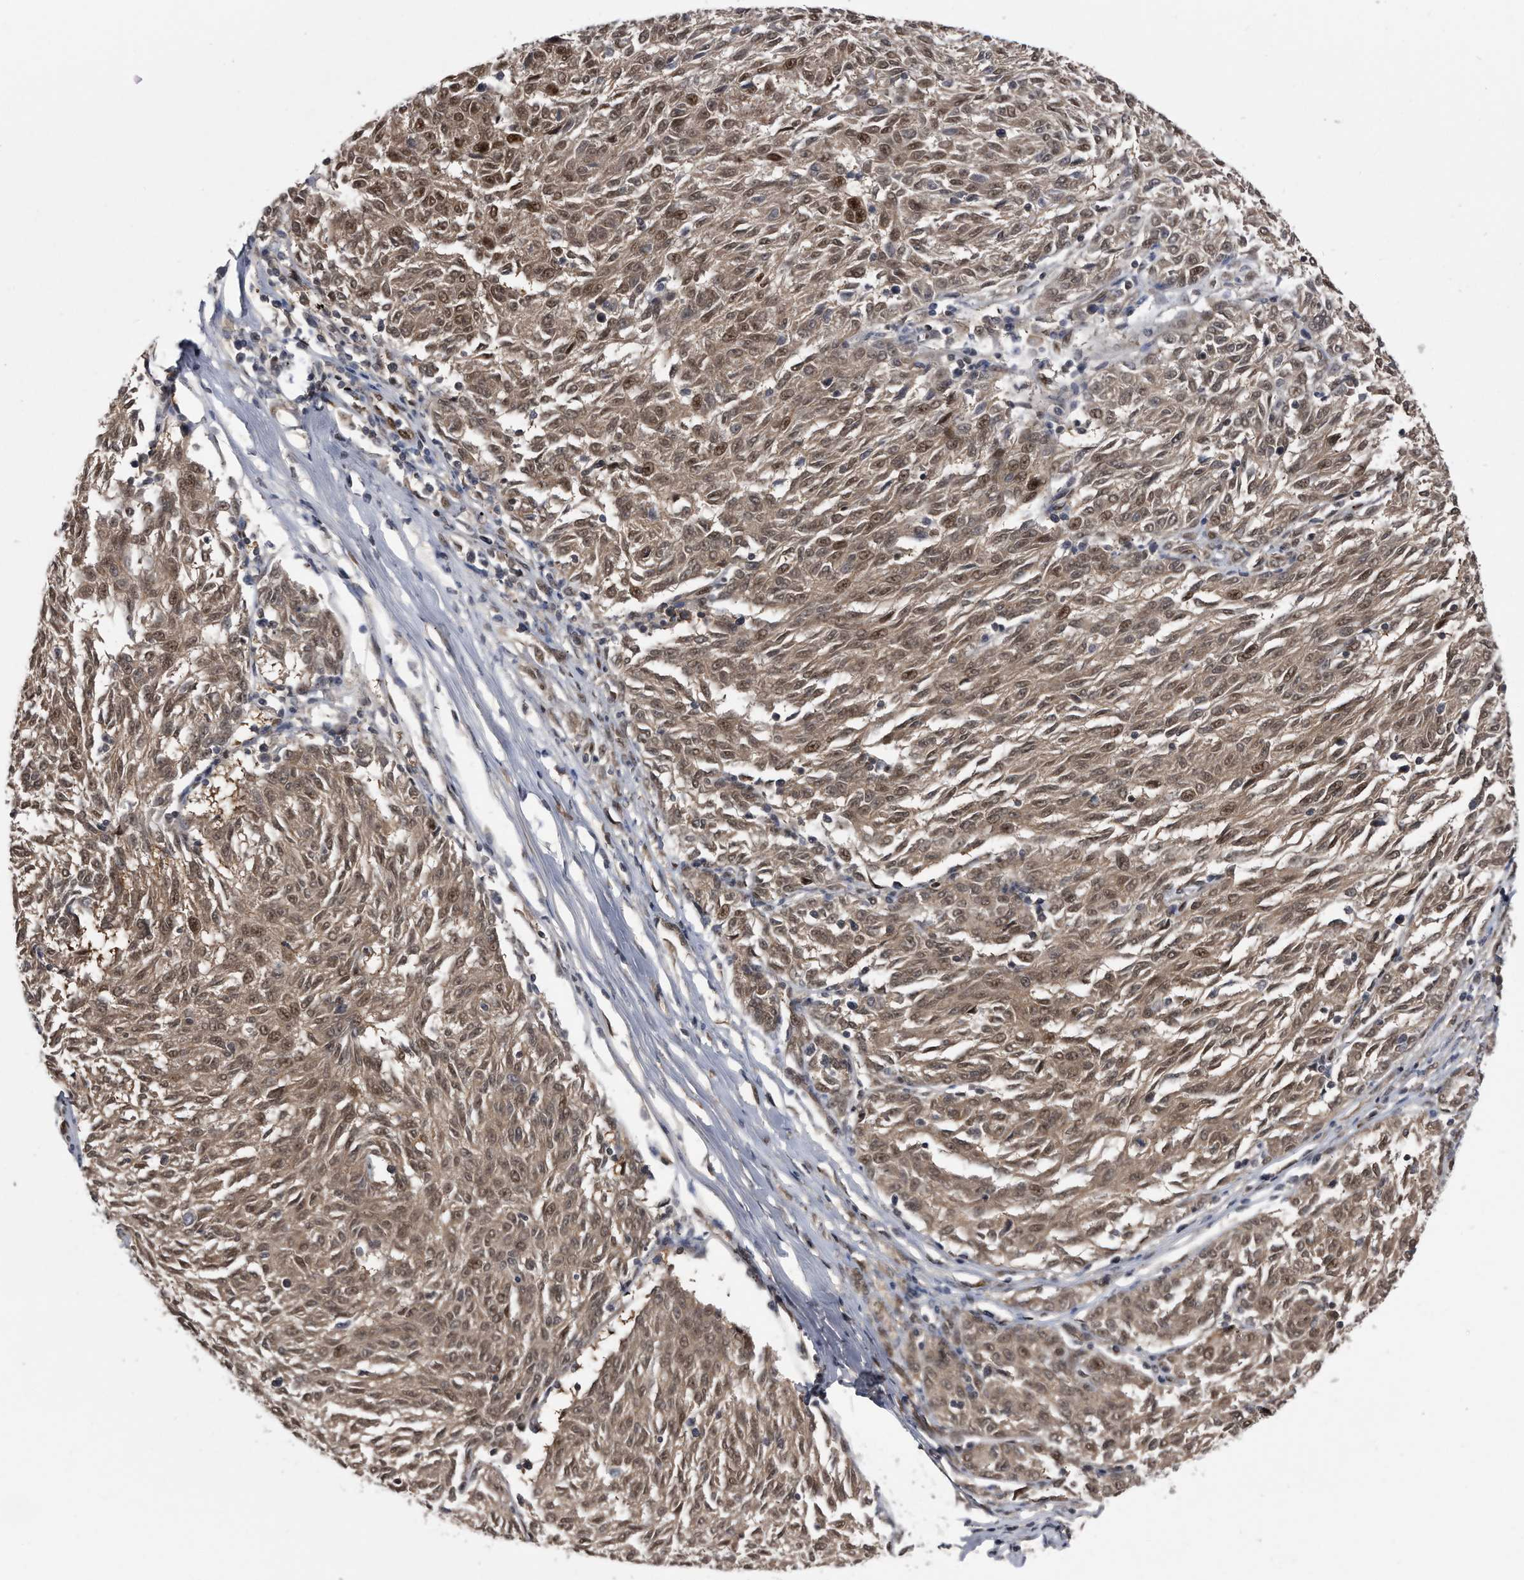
{"staining": {"intensity": "moderate", "quantity": ">75%", "location": "cytoplasmic/membranous,nuclear"}, "tissue": "melanoma", "cell_type": "Tumor cells", "image_type": "cancer", "snomed": [{"axis": "morphology", "description": "Malignant melanoma, NOS"}, {"axis": "topography", "description": "Skin"}], "caption": "Melanoma stained for a protein exhibits moderate cytoplasmic/membranous and nuclear positivity in tumor cells. Nuclei are stained in blue.", "gene": "RAD23B", "patient": {"sex": "female", "age": 72}}